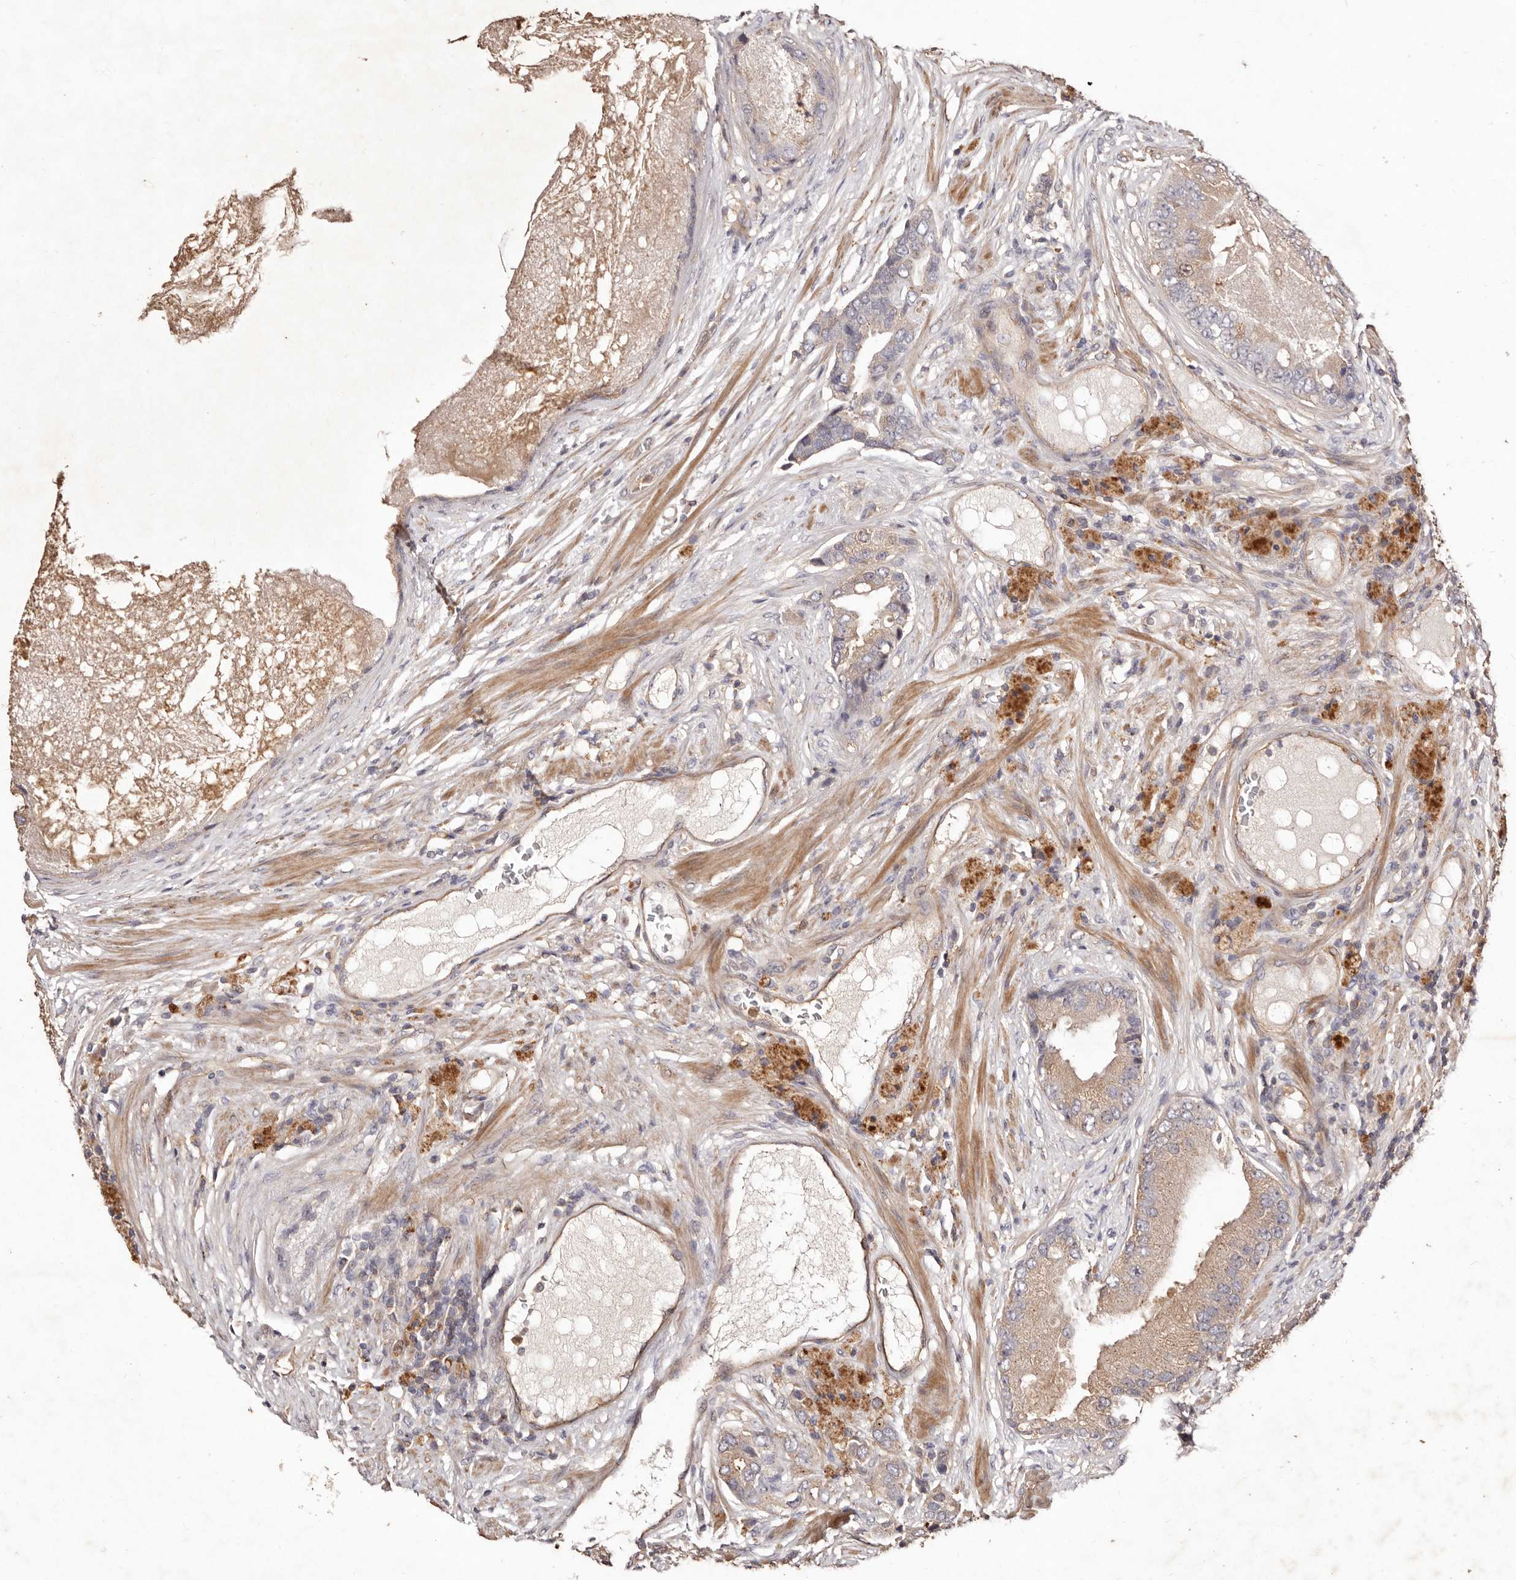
{"staining": {"intensity": "weak", "quantity": "25%-75%", "location": "cytoplasmic/membranous"}, "tissue": "prostate cancer", "cell_type": "Tumor cells", "image_type": "cancer", "snomed": [{"axis": "morphology", "description": "Adenocarcinoma, High grade"}, {"axis": "topography", "description": "Prostate"}], "caption": "Human prostate cancer (high-grade adenocarcinoma) stained for a protein (brown) demonstrates weak cytoplasmic/membranous positive expression in about 25%-75% of tumor cells.", "gene": "CCL14", "patient": {"sex": "male", "age": 70}}